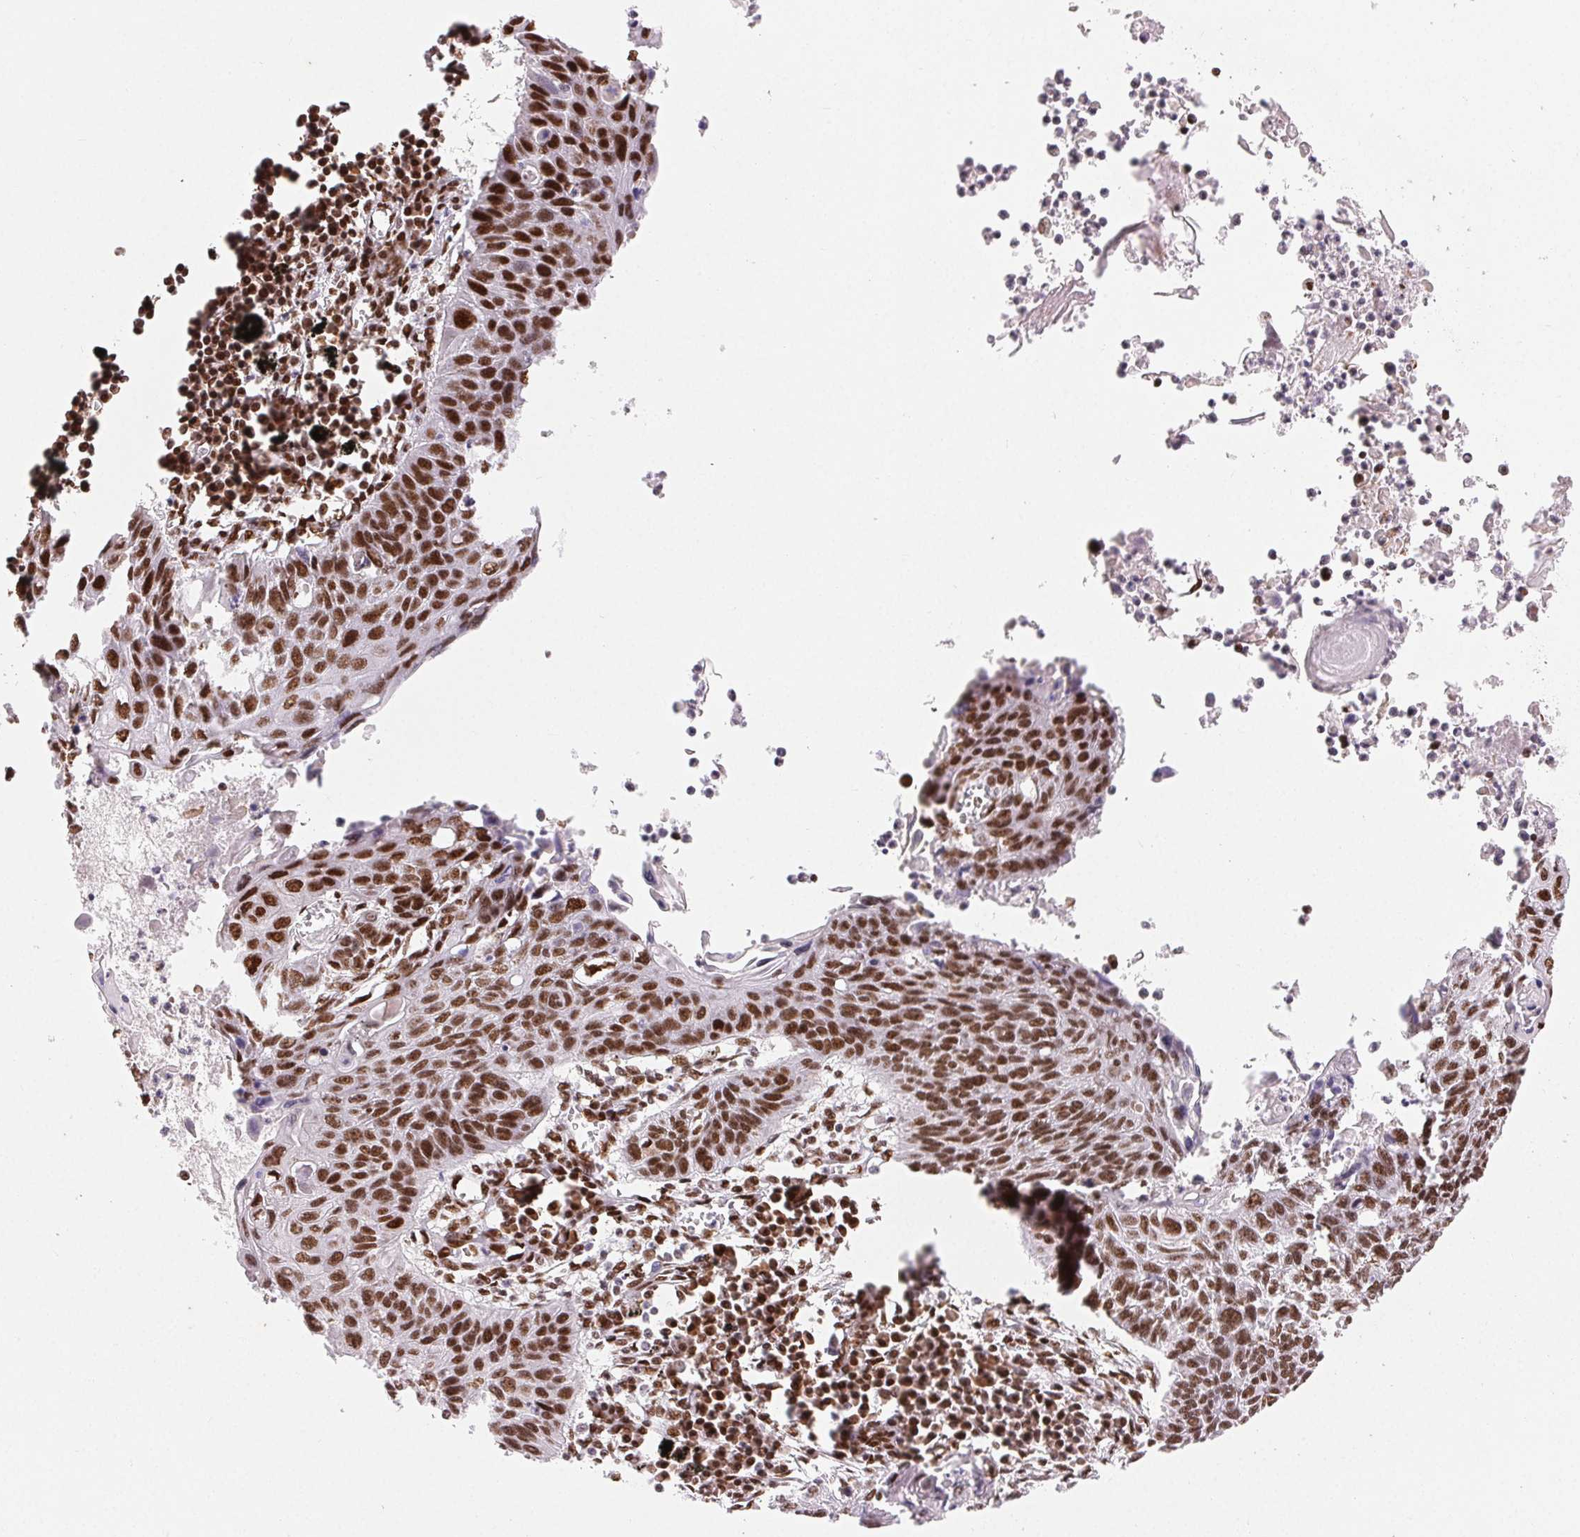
{"staining": {"intensity": "moderate", "quantity": ">75%", "location": "nuclear"}, "tissue": "lung cancer", "cell_type": "Tumor cells", "image_type": "cancer", "snomed": [{"axis": "morphology", "description": "Squamous cell carcinoma, NOS"}, {"axis": "topography", "description": "Lung"}], "caption": "IHC staining of lung squamous cell carcinoma, which reveals medium levels of moderate nuclear positivity in approximately >75% of tumor cells indicating moderate nuclear protein positivity. The staining was performed using DAB (3,3'-diaminobenzidine) (brown) for protein detection and nuclei were counterstained in hematoxylin (blue).", "gene": "ZNF80", "patient": {"sex": "male", "age": 78}}